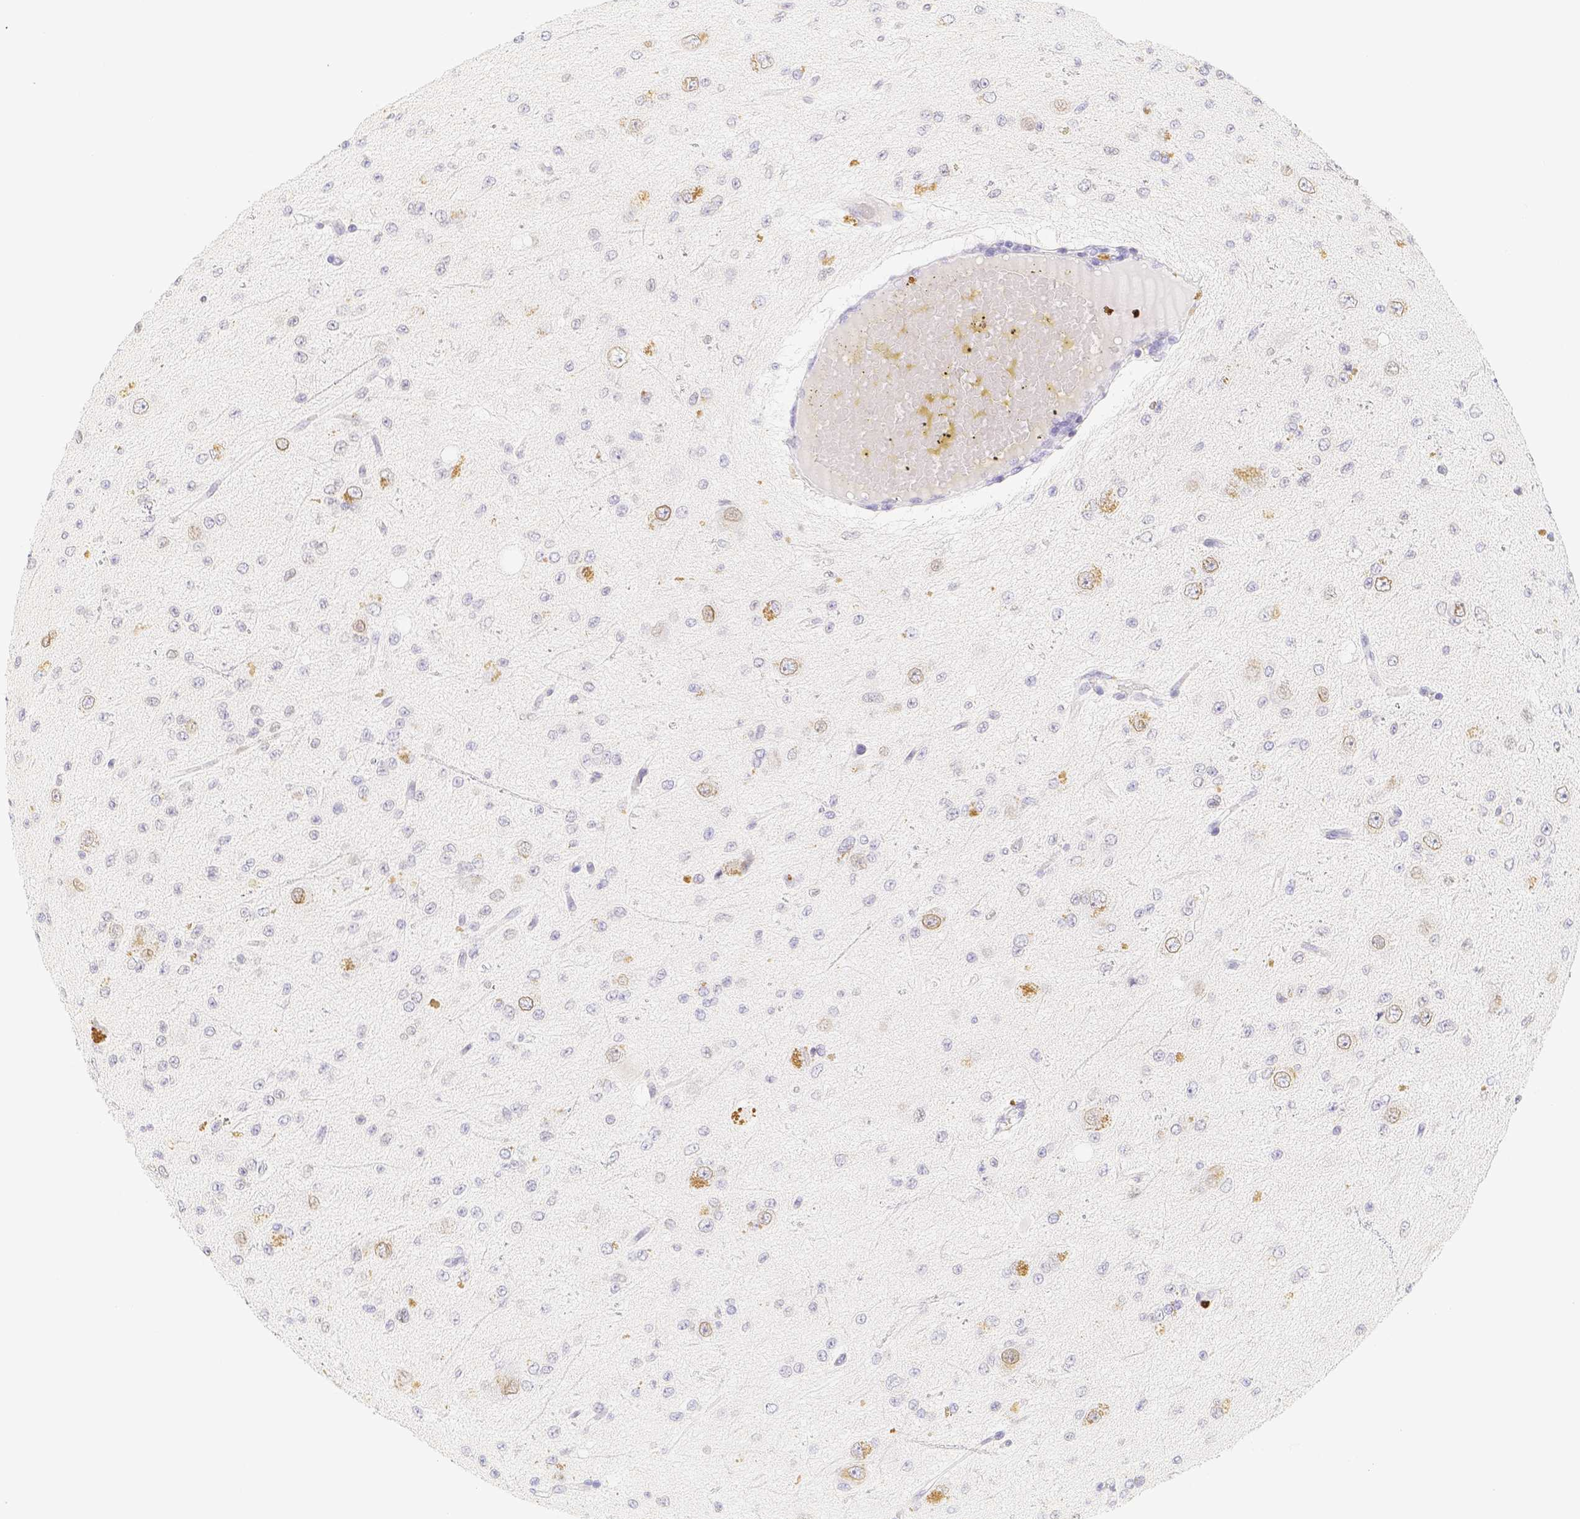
{"staining": {"intensity": "negative", "quantity": "none", "location": "none"}, "tissue": "glioma", "cell_type": "Tumor cells", "image_type": "cancer", "snomed": [{"axis": "morphology", "description": "Glioma, malignant, High grade"}, {"axis": "topography", "description": "pancreas cauda"}], "caption": "A micrograph of glioma stained for a protein demonstrates no brown staining in tumor cells.", "gene": "PADI4", "patient": {"sex": "male", "age": 60}}